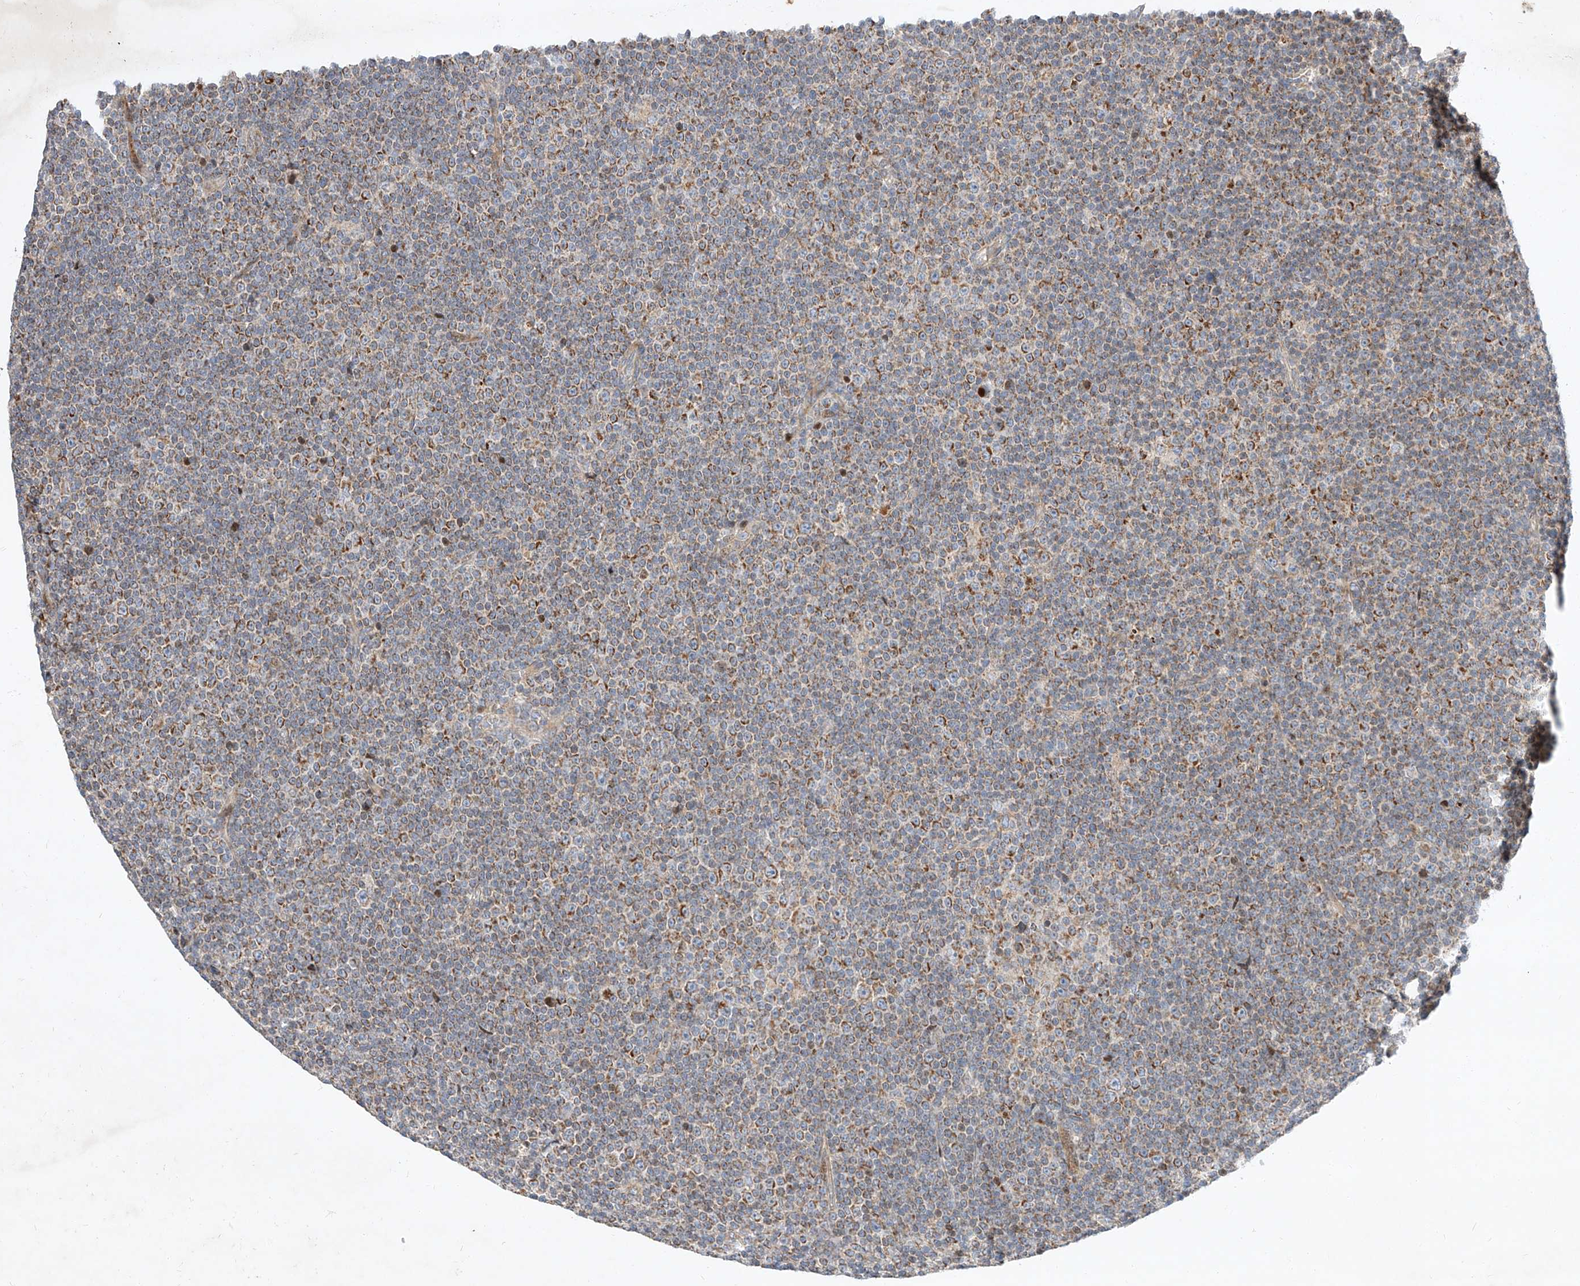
{"staining": {"intensity": "moderate", "quantity": ">75%", "location": "cytoplasmic/membranous"}, "tissue": "lymphoma", "cell_type": "Tumor cells", "image_type": "cancer", "snomed": [{"axis": "morphology", "description": "Malignant lymphoma, non-Hodgkin's type, Low grade"}, {"axis": "topography", "description": "Lymph node"}], "caption": "Moderate cytoplasmic/membranous staining is present in approximately >75% of tumor cells in lymphoma.", "gene": "OSGEPL1", "patient": {"sex": "female", "age": 67}}